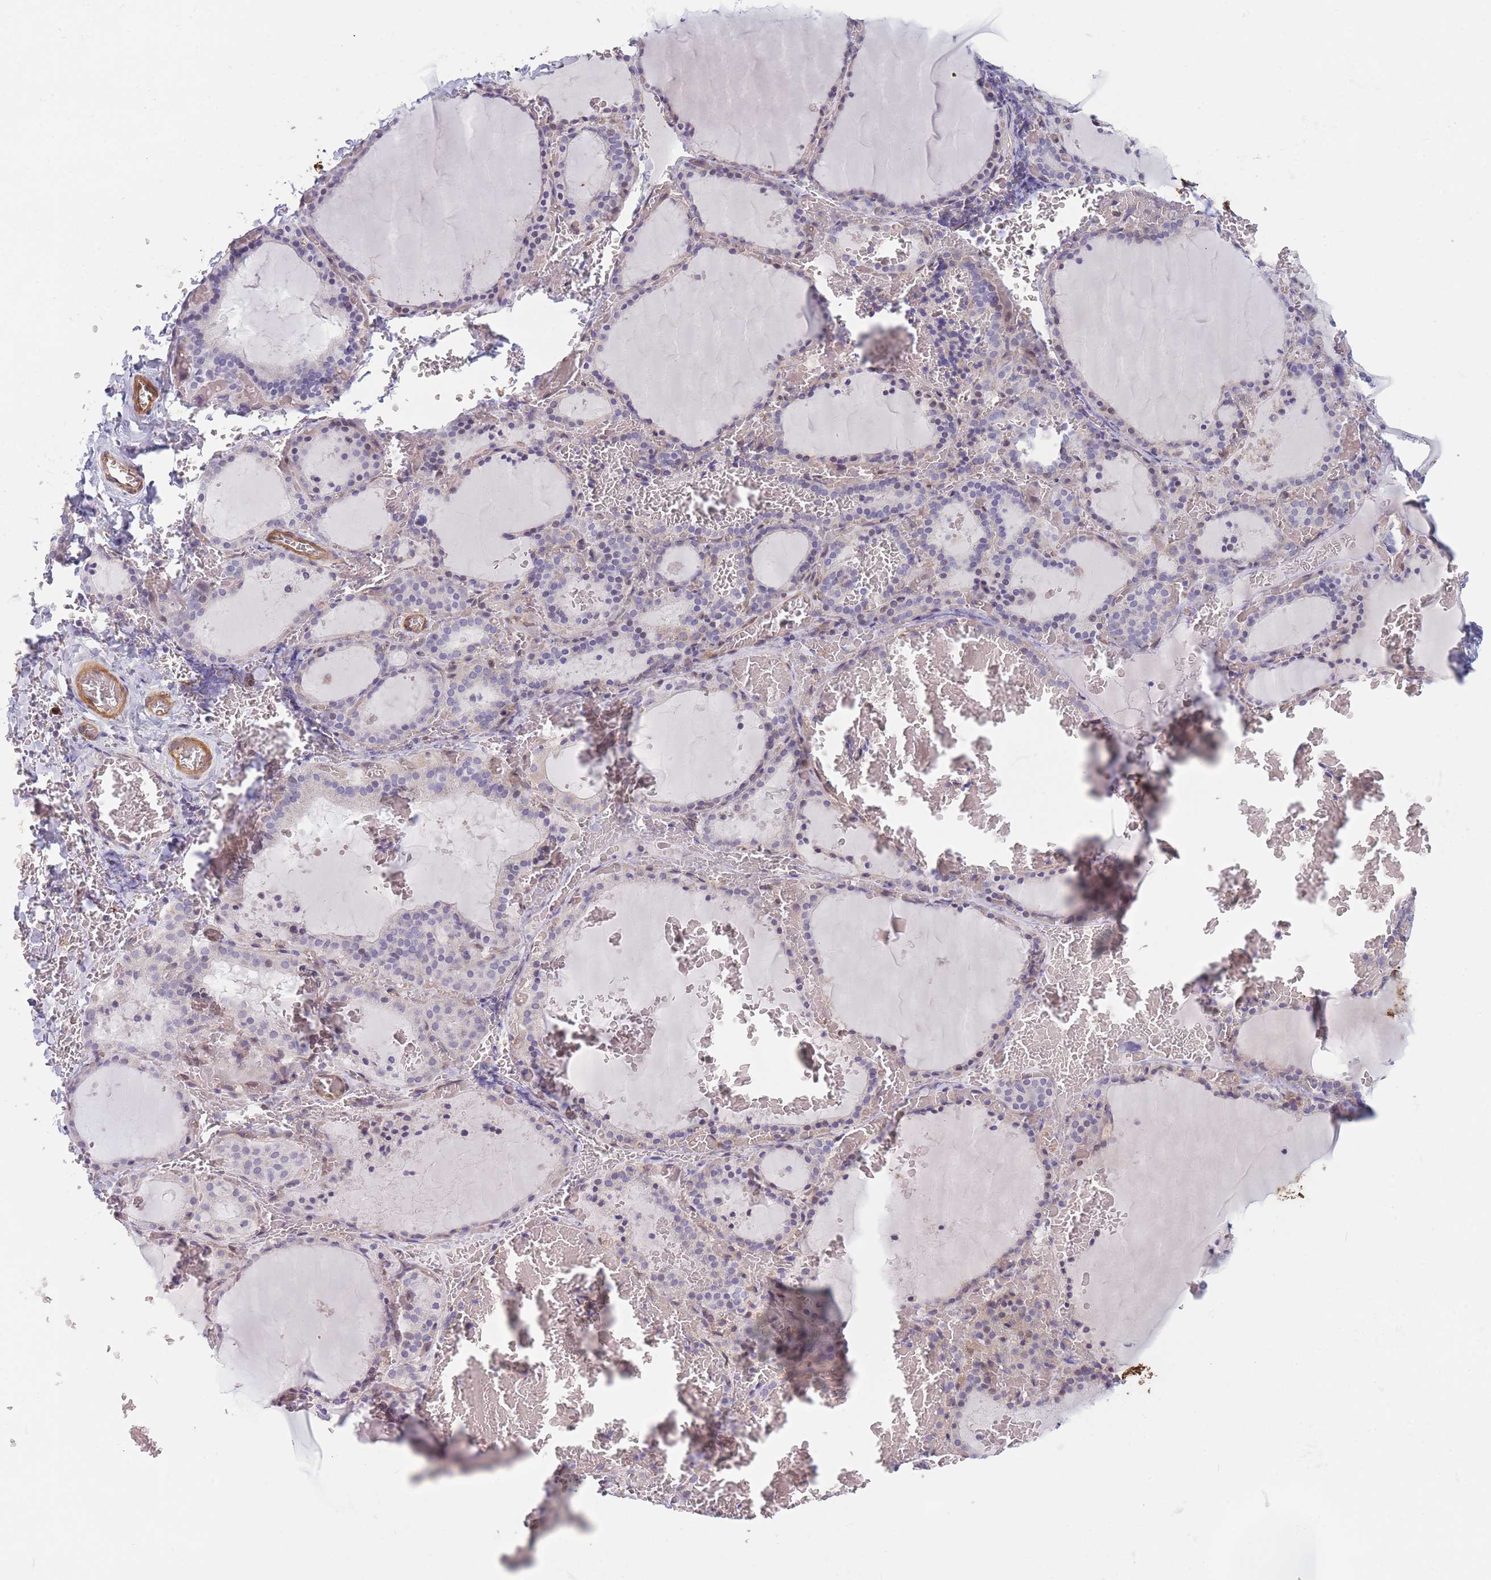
{"staining": {"intensity": "weak", "quantity": "<25%", "location": "cytoplasmic/membranous"}, "tissue": "thyroid gland", "cell_type": "Glandular cells", "image_type": "normal", "snomed": [{"axis": "morphology", "description": "Normal tissue, NOS"}, {"axis": "topography", "description": "Thyroid gland"}], "caption": "High power microscopy histopathology image of an immunohistochemistry (IHC) image of unremarkable thyroid gland, revealing no significant positivity in glandular cells.", "gene": "SLC7A6", "patient": {"sex": "female", "age": 39}}